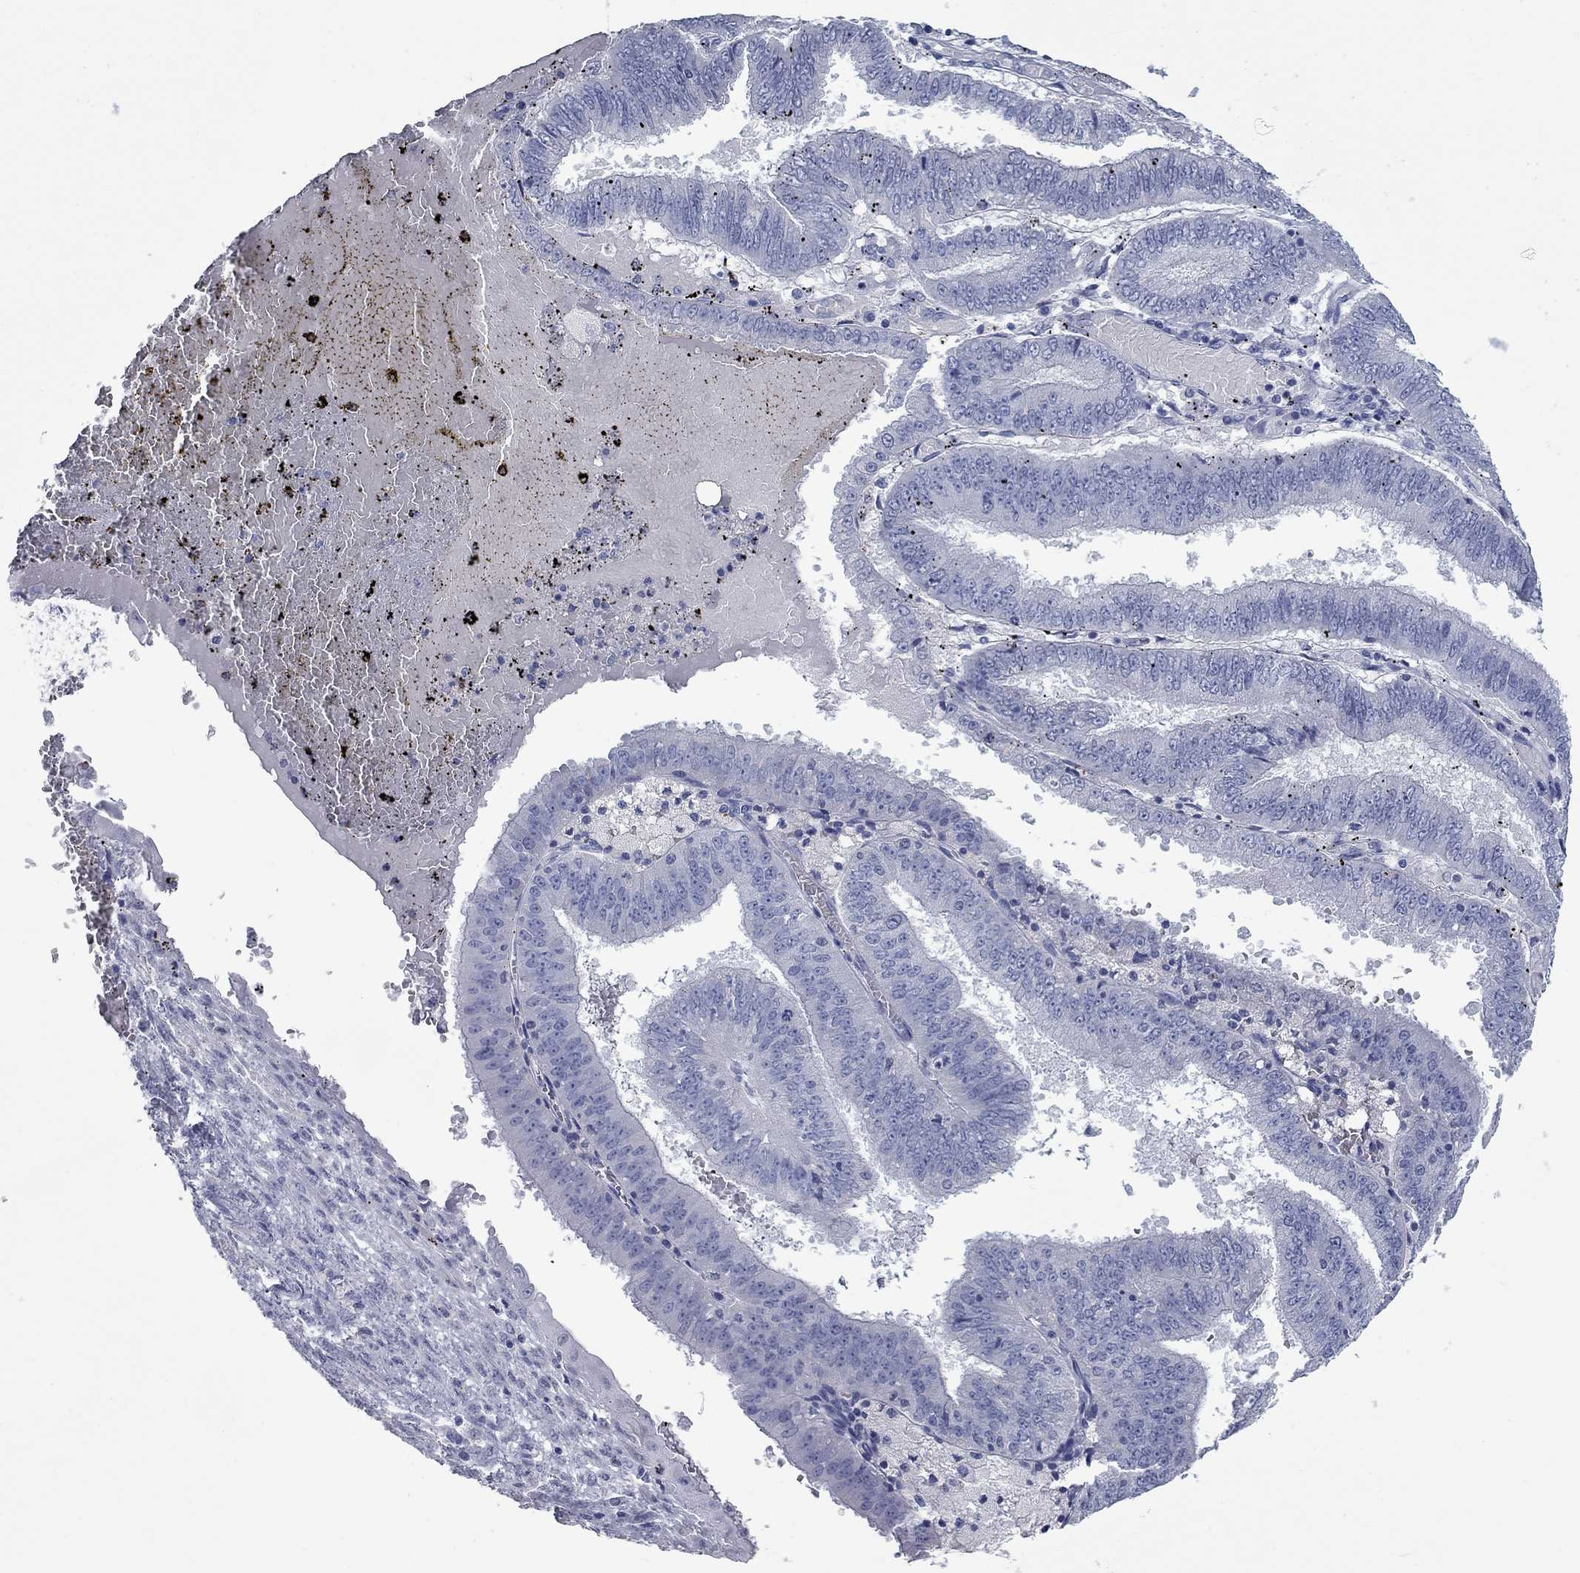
{"staining": {"intensity": "negative", "quantity": "none", "location": "none"}, "tissue": "endometrial cancer", "cell_type": "Tumor cells", "image_type": "cancer", "snomed": [{"axis": "morphology", "description": "Adenocarcinoma, NOS"}, {"axis": "topography", "description": "Endometrium"}], "caption": "An image of human endometrial cancer (adenocarcinoma) is negative for staining in tumor cells.", "gene": "KIRREL2", "patient": {"sex": "female", "age": 66}}